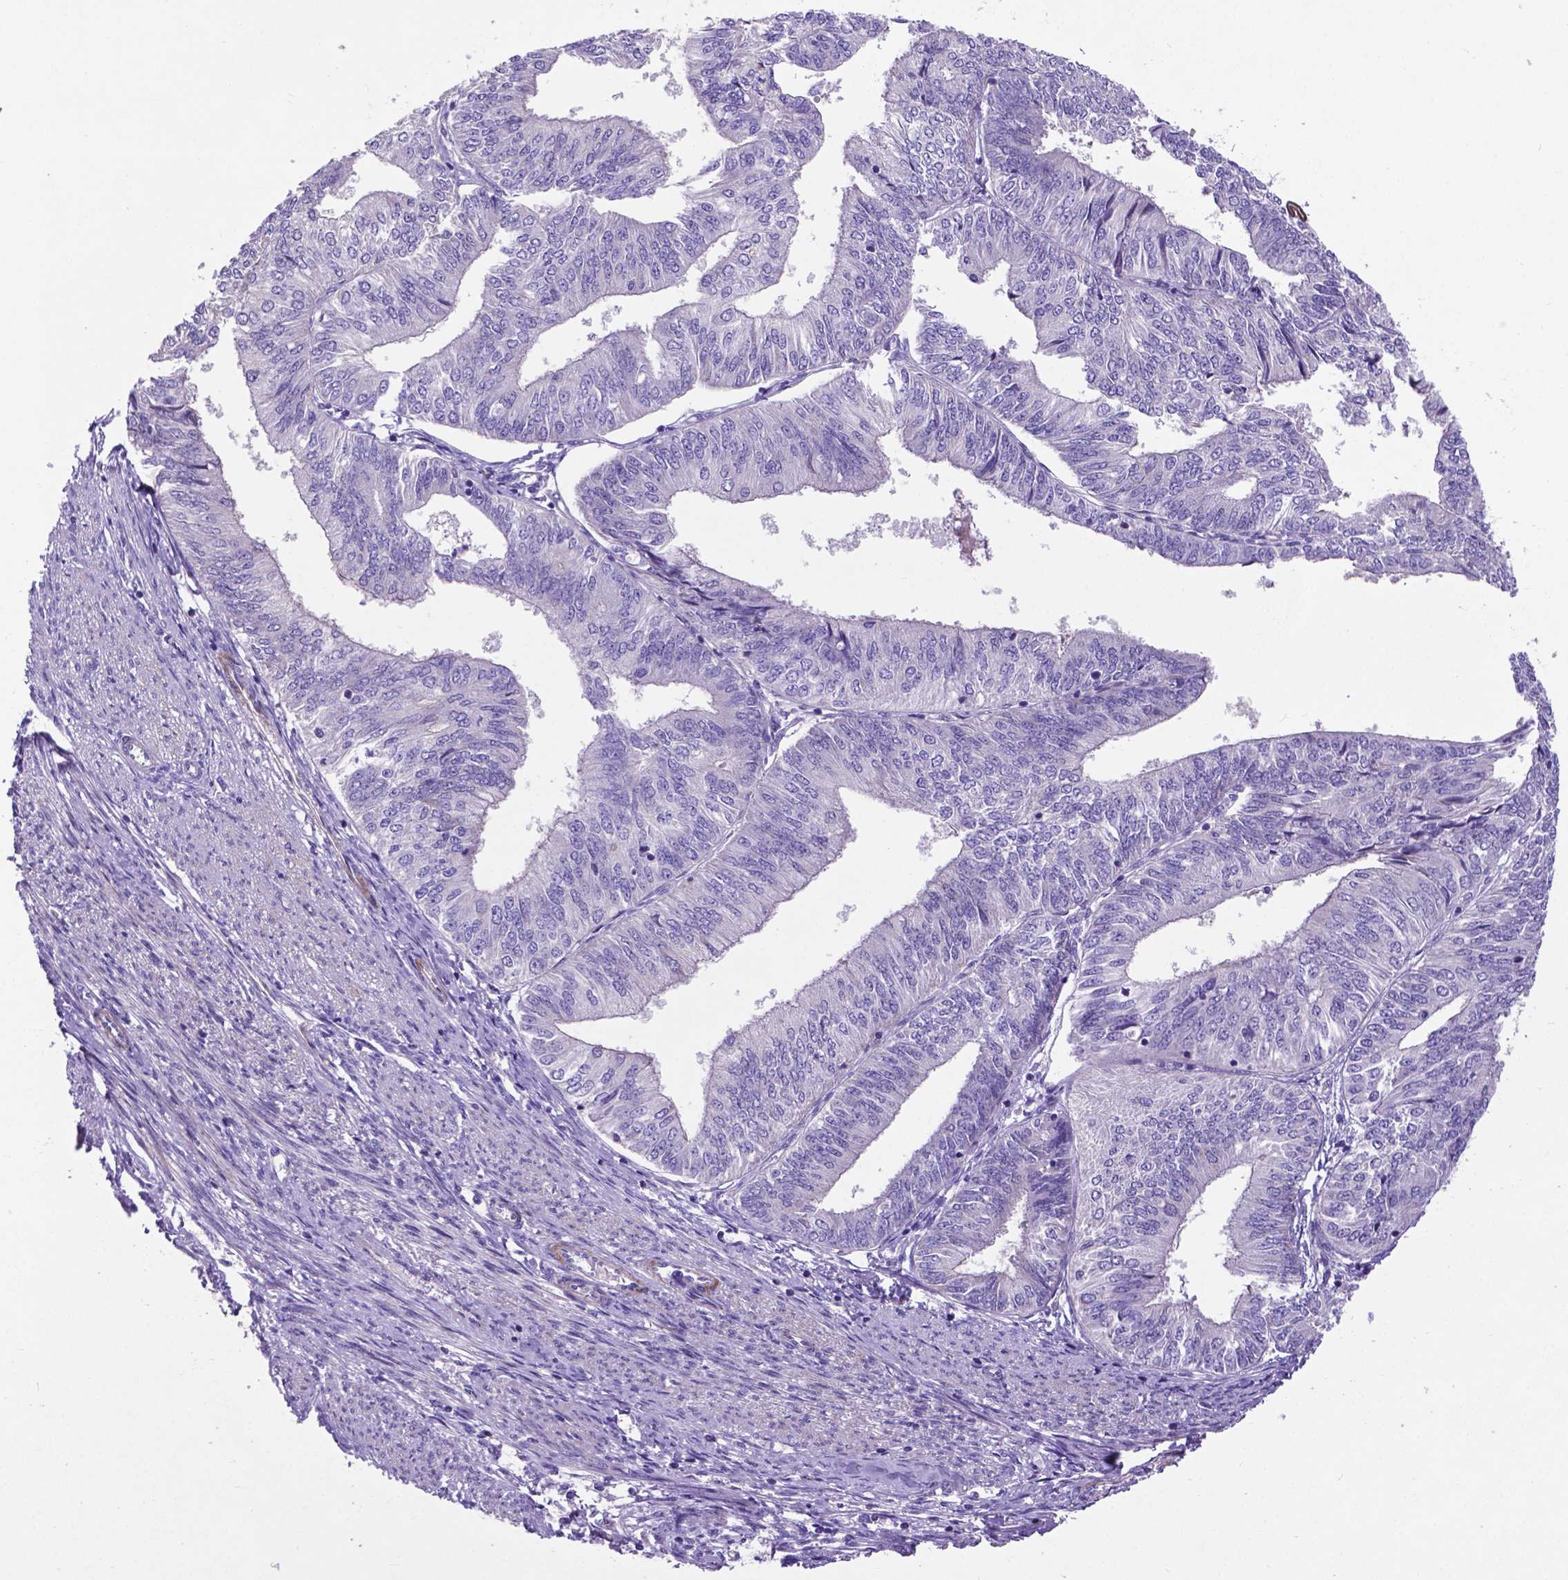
{"staining": {"intensity": "negative", "quantity": "none", "location": "none"}, "tissue": "endometrial cancer", "cell_type": "Tumor cells", "image_type": "cancer", "snomed": [{"axis": "morphology", "description": "Adenocarcinoma, NOS"}, {"axis": "topography", "description": "Endometrium"}], "caption": "Immunohistochemistry (IHC) of adenocarcinoma (endometrial) demonstrates no expression in tumor cells.", "gene": "PFKFB4", "patient": {"sex": "female", "age": 58}}